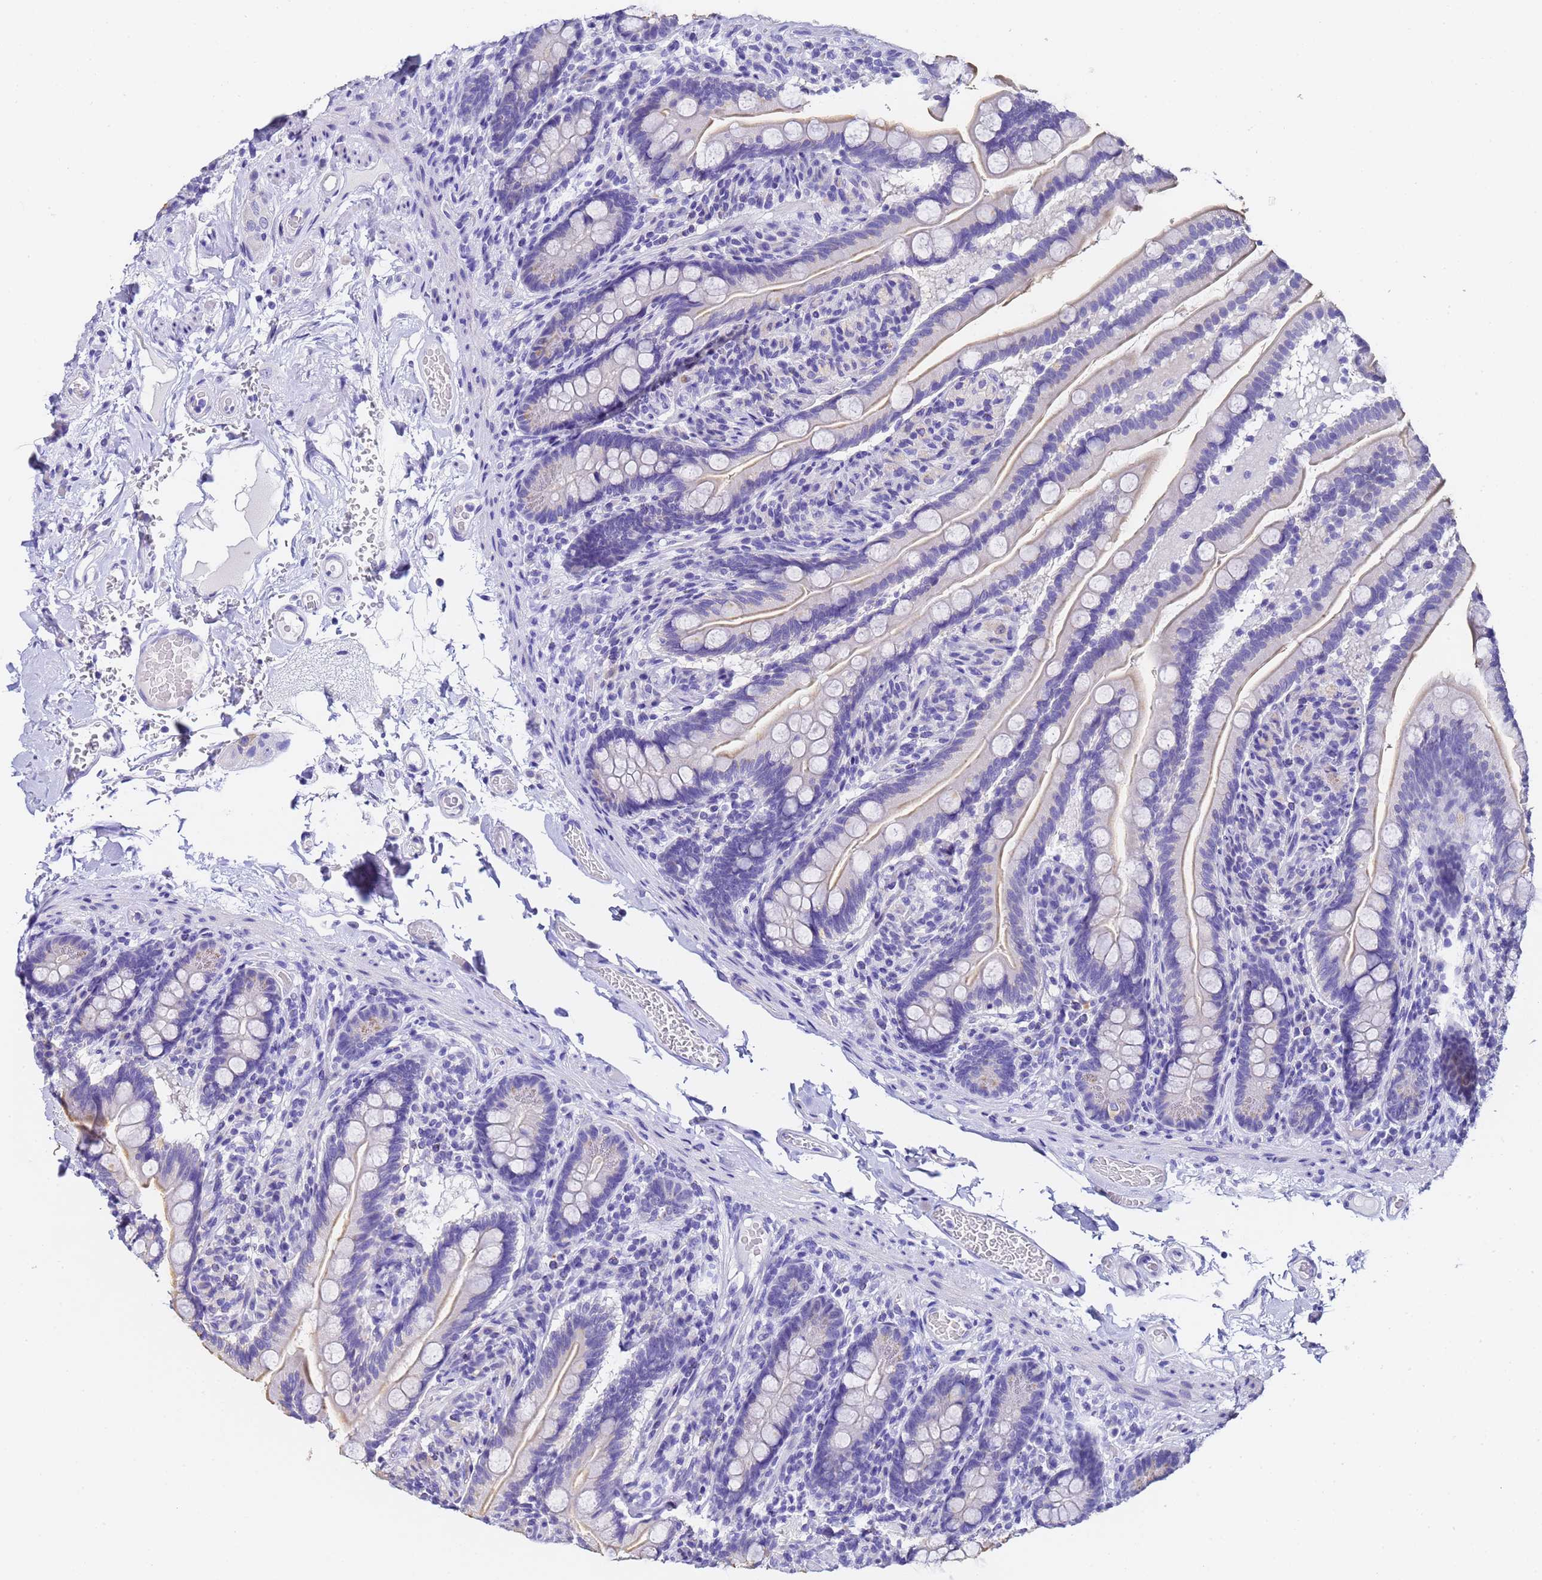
{"staining": {"intensity": "weak", "quantity": "25%-75%", "location": "cytoplasmic/membranous"}, "tissue": "small intestine", "cell_type": "Glandular cells", "image_type": "normal", "snomed": [{"axis": "morphology", "description": "Normal tissue, NOS"}, {"axis": "topography", "description": "Small intestine"}], "caption": "Benign small intestine reveals weak cytoplasmic/membranous positivity in approximately 25%-75% of glandular cells, visualized by immunohistochemistry. The protein is shown in brown color, while the nuclei are stained blue.", "gene": "GABRA1", "patient": {"sex": "female", "age": 64}}